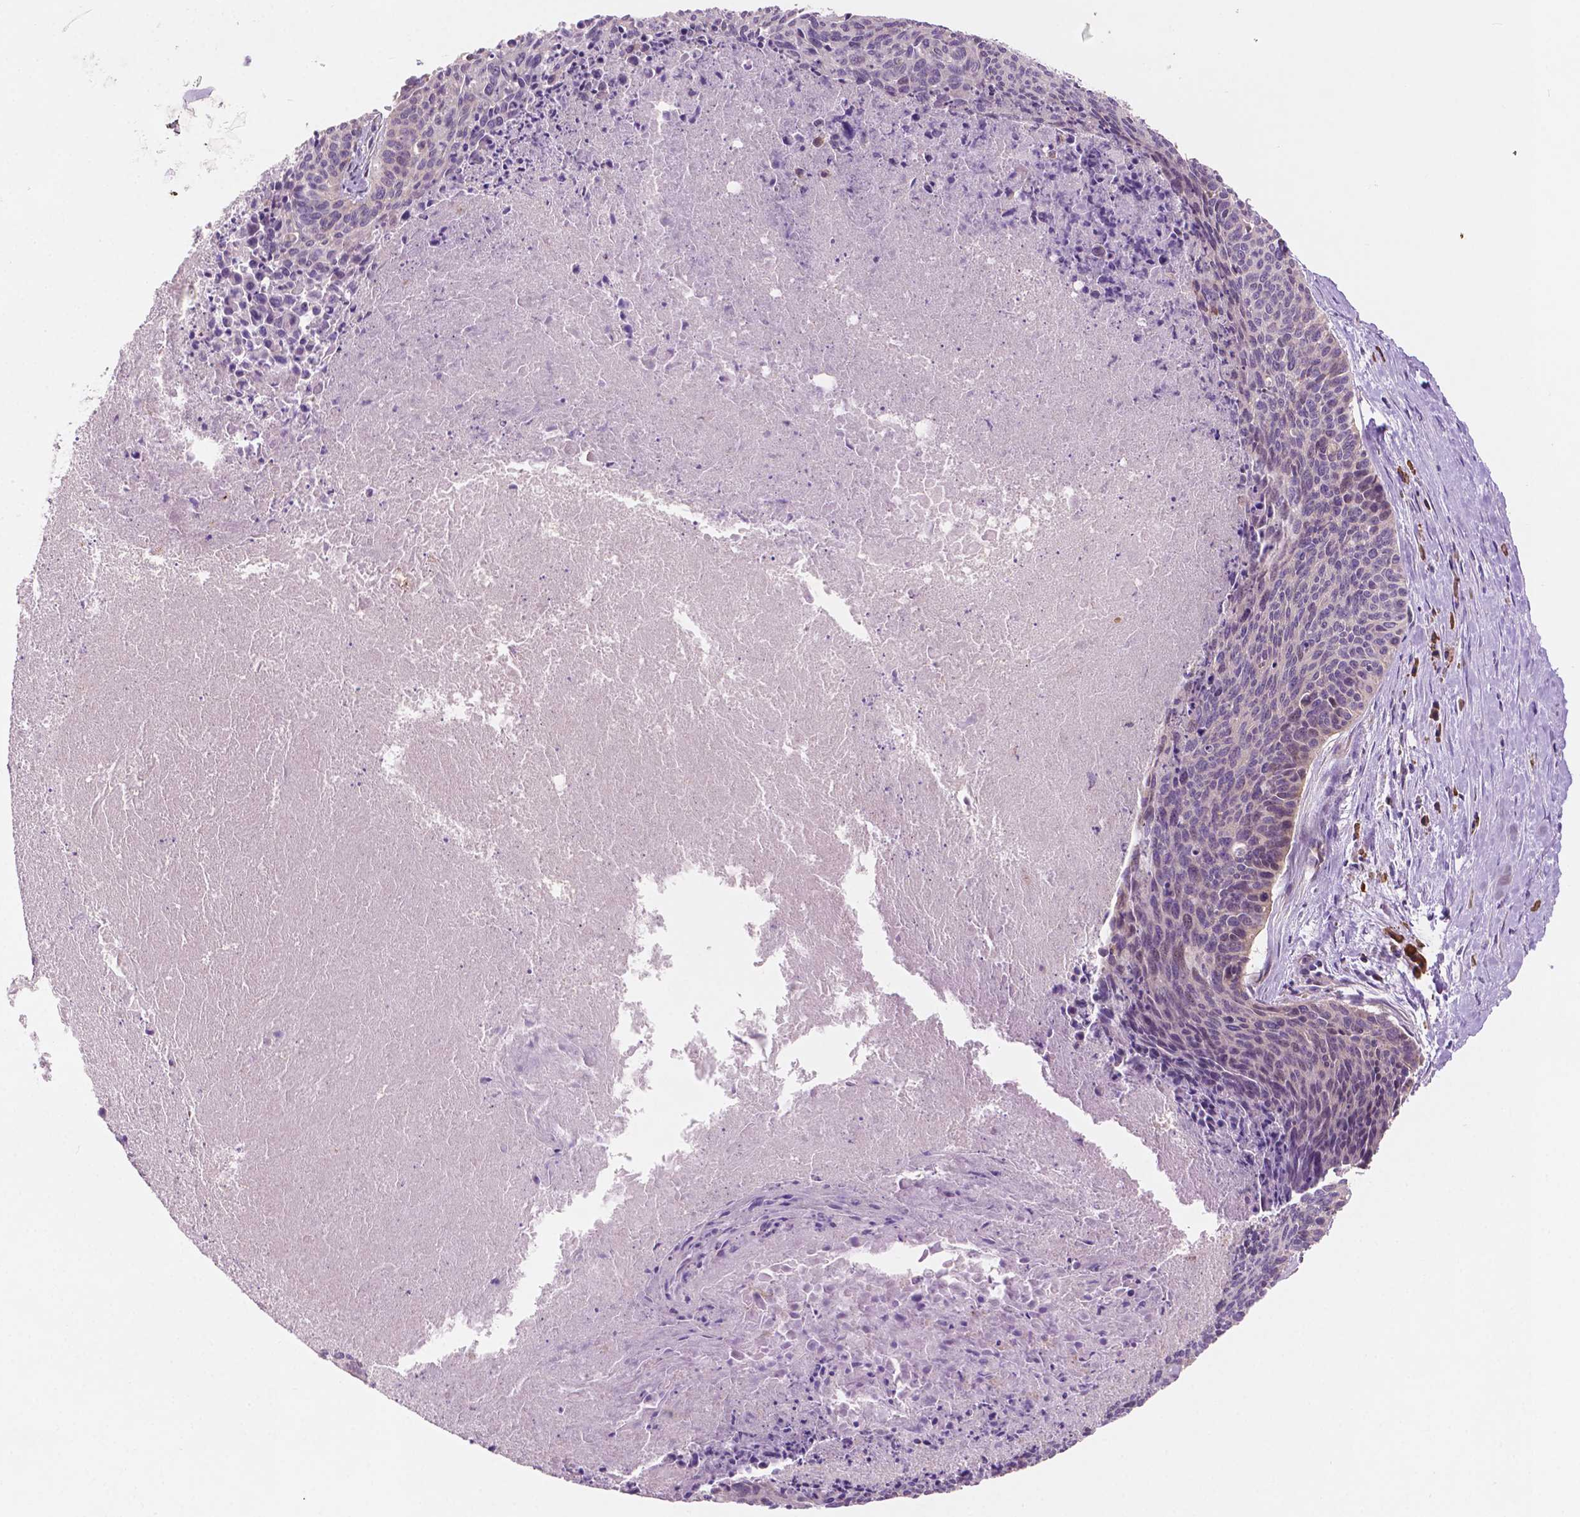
{"staining": {"intensity": "negative", "quantity": "none", "location": "none"}, "tissue": "cervical cancer", "cell_type": "Tumor cells", "image_type": "cancer", "snomed": [{"axis": "morphology", "description": "Squamous cell carcinoma, NOS"}, {"axis": "topography", "description": "Cervix"}], "caption": "Immunohistochemical staining of cervical cancer (squamous cell carcinoma) shows no significant staining in tumor cells.", "gene": "LRP1B", "patient": {"sex": "female", "age": 55}}